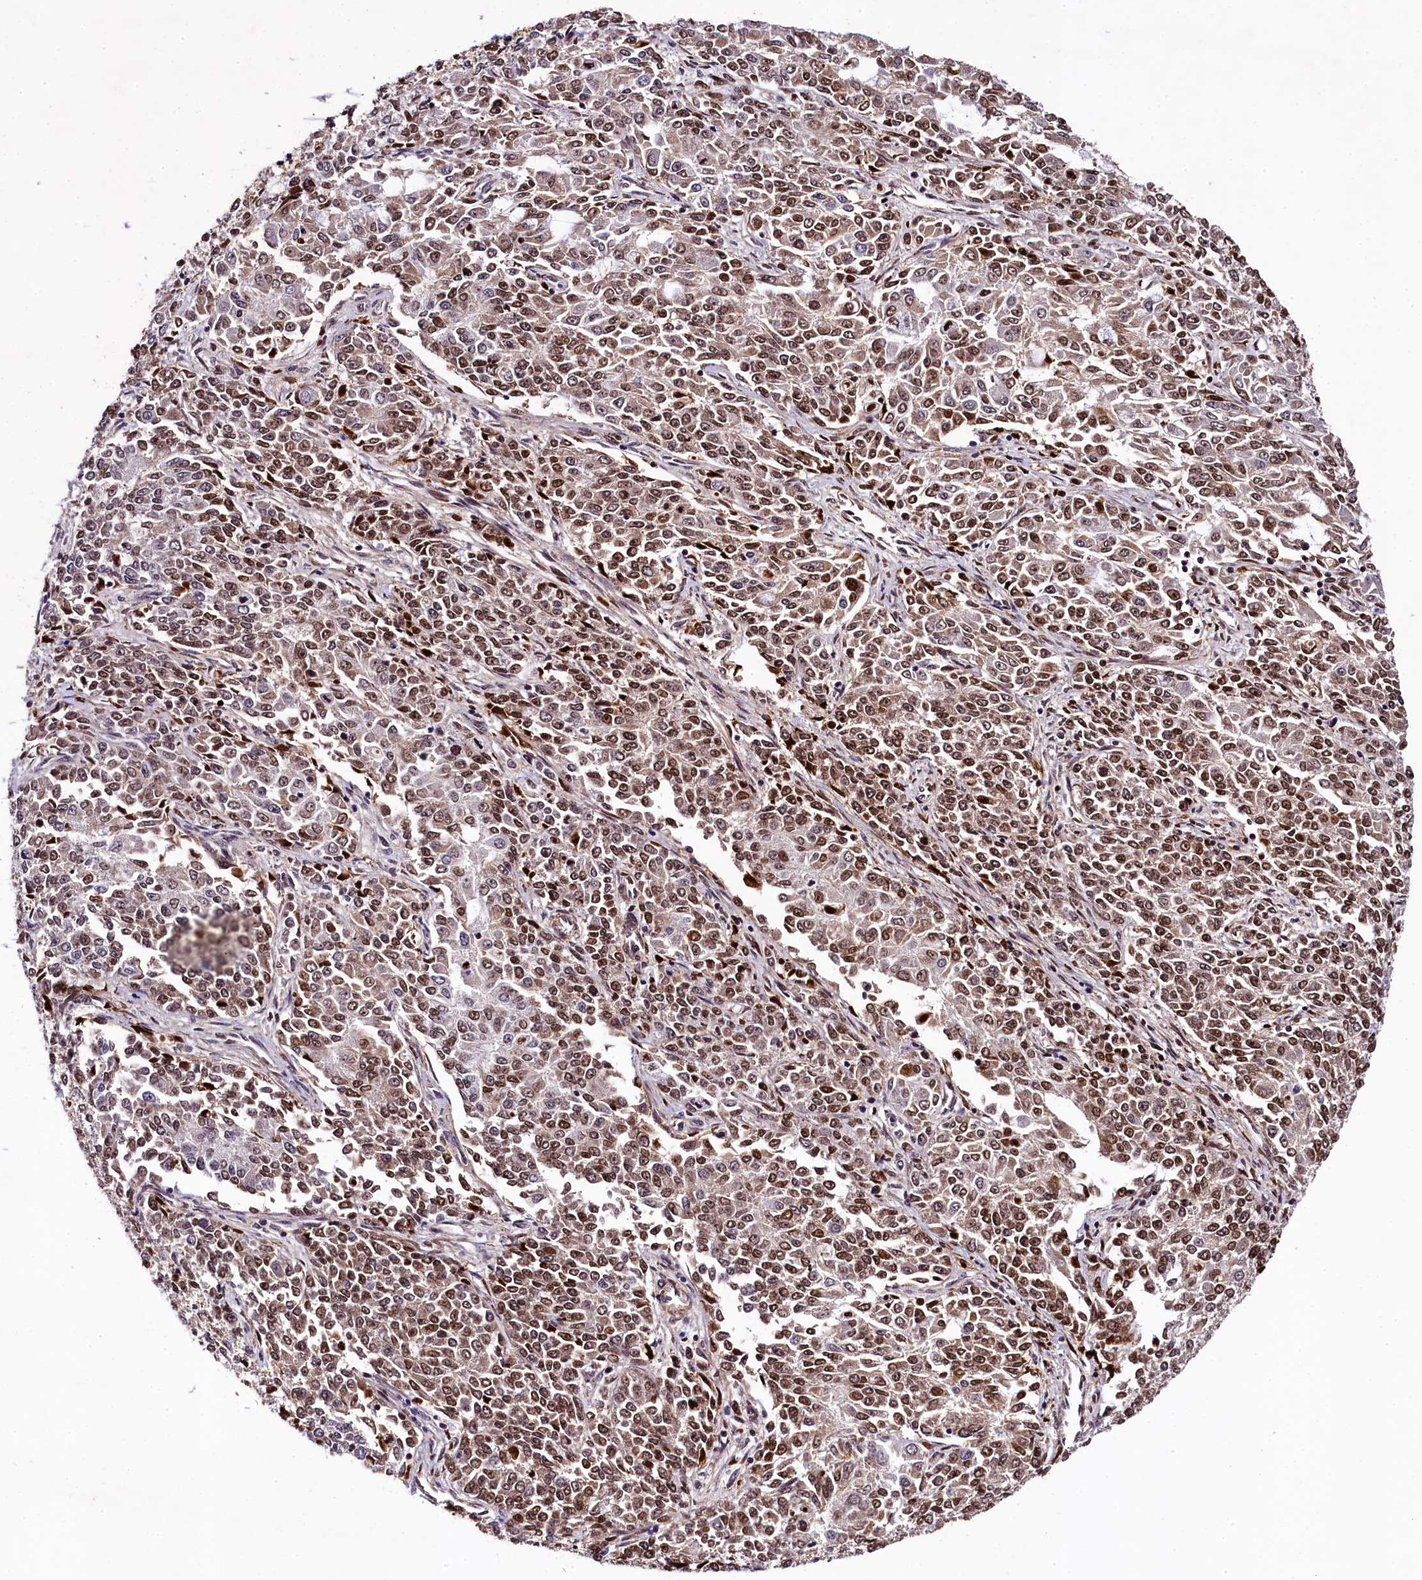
{"staining": {"intensity": "strong", "quantity": "25%-75%", "location": "cytoplasmic/membranous,nuclear"}, "tissue": "endometrial cancer", "cell_type": "Tumor cells", "image_type": "cancer", "snomed": [{"axis": "morphology", "description": "Adenocarcinoma, NOS"}, {"axis": "topography", "description": "Endometrium"}], "caption": "Immunohistochemistry micrograph of neoplastic tissue: human endometrial adenocarcinoma stained using IHC displays high levels of strong protein expression localized specifically in the cytoplasmic/membranous and nuclear of tumor cells, appearing as a cytoplasmic/membranous and nuclear brown color.", "gene": "SAMD10", "patient": {"sex": "female", "age": 50}}